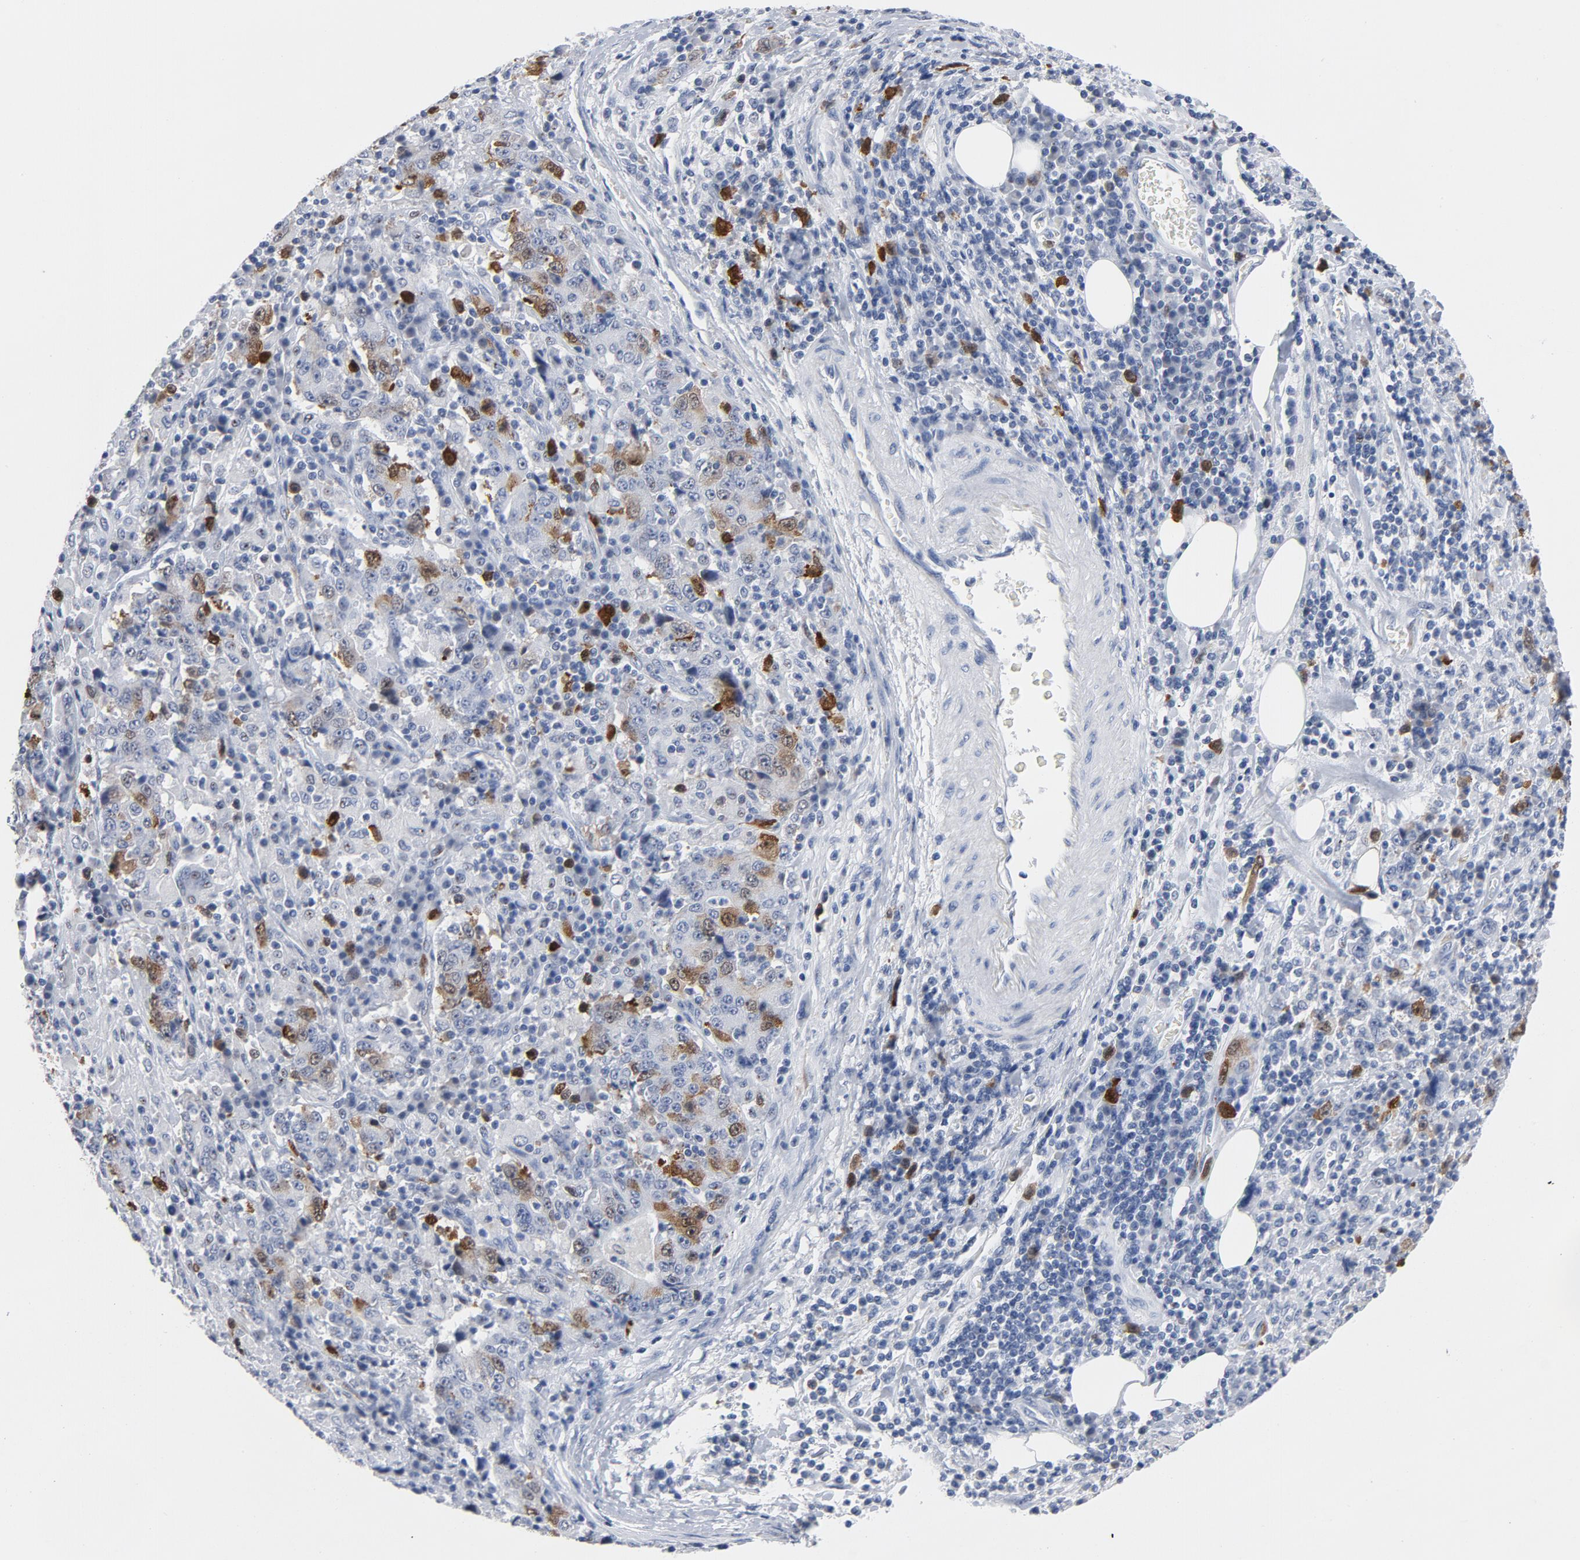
{"staining": {"intensity": "strong", "quantity": "25%-75%", "location": "nuclear"}, "tissue": "stomach cancer", "cell_type": "Tumor cells", "image_type": "cancer", "snomed": [{"axis": "morphology", "description": "Normal tissue, NOS"}, {"axis": "morphology", "description": "Adenocarcinoma, NOS"}, {"axis": "topography", "description": "Stomach, upper"}, {"axis": "topography", "description": "Stomach"}], "caption": "Strong nuclear protein expression is identified in approximately 25%-75% of tumor cells in stomach cancer (adenocarcinoma).", "gene": "CDC20", "patient": {"sex": "male", "age": 59}}